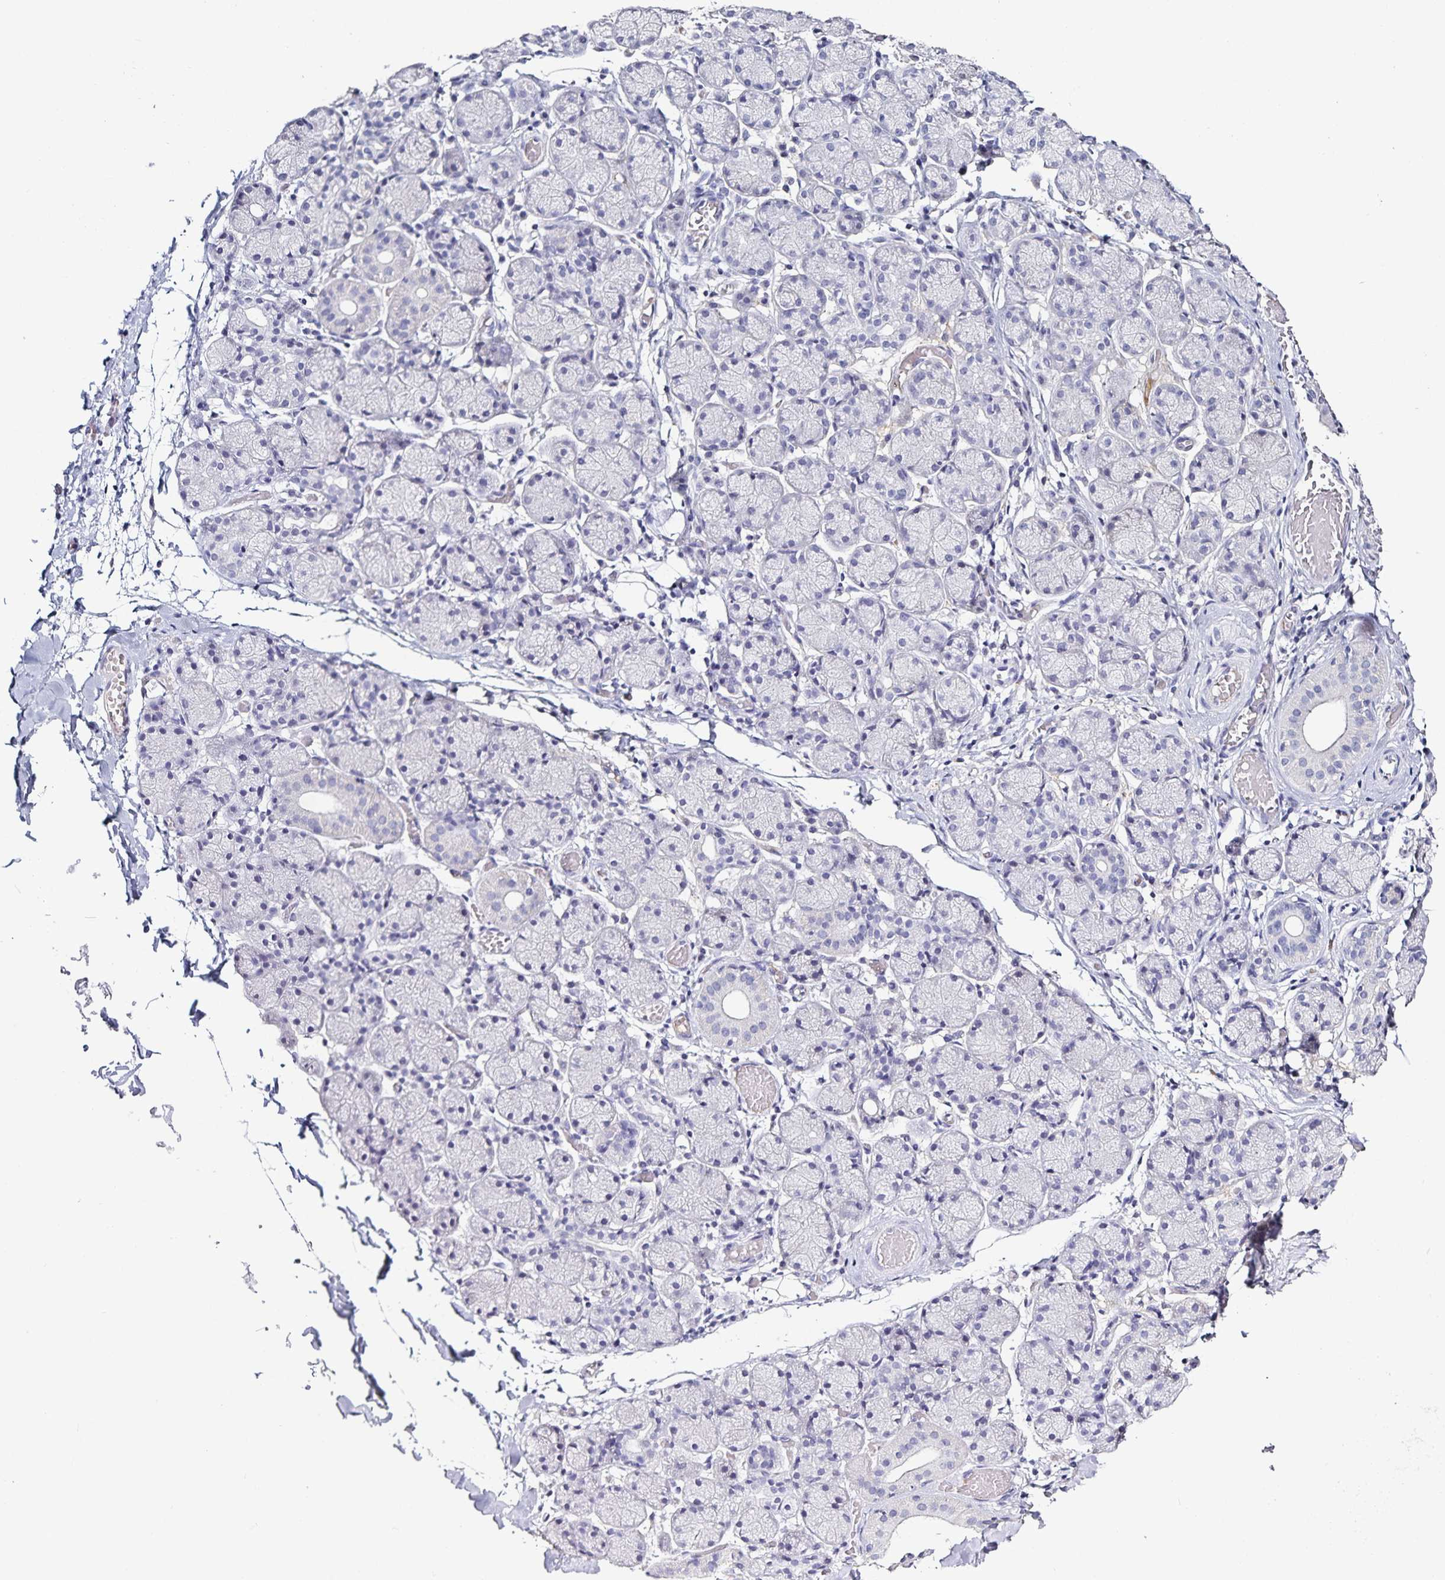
{"staining": {"intensity": "negative", "quantity": "none", "location": "none"}, "tissue": "salivary gland", "cell_type": "Glandular cells", "image_type": "normal", "snomed": [{"axis": "morphology", "description": "Normal tissue, NOS"}, {"axis": "topography", "description": "Salivary gland"}], "caption": "DAB immunohistochemical staining of unremarkable salivary gland shows no significant expression in glandular cells.", "gene": "TTR", "patient": {"sex": "female", "age": 24}}